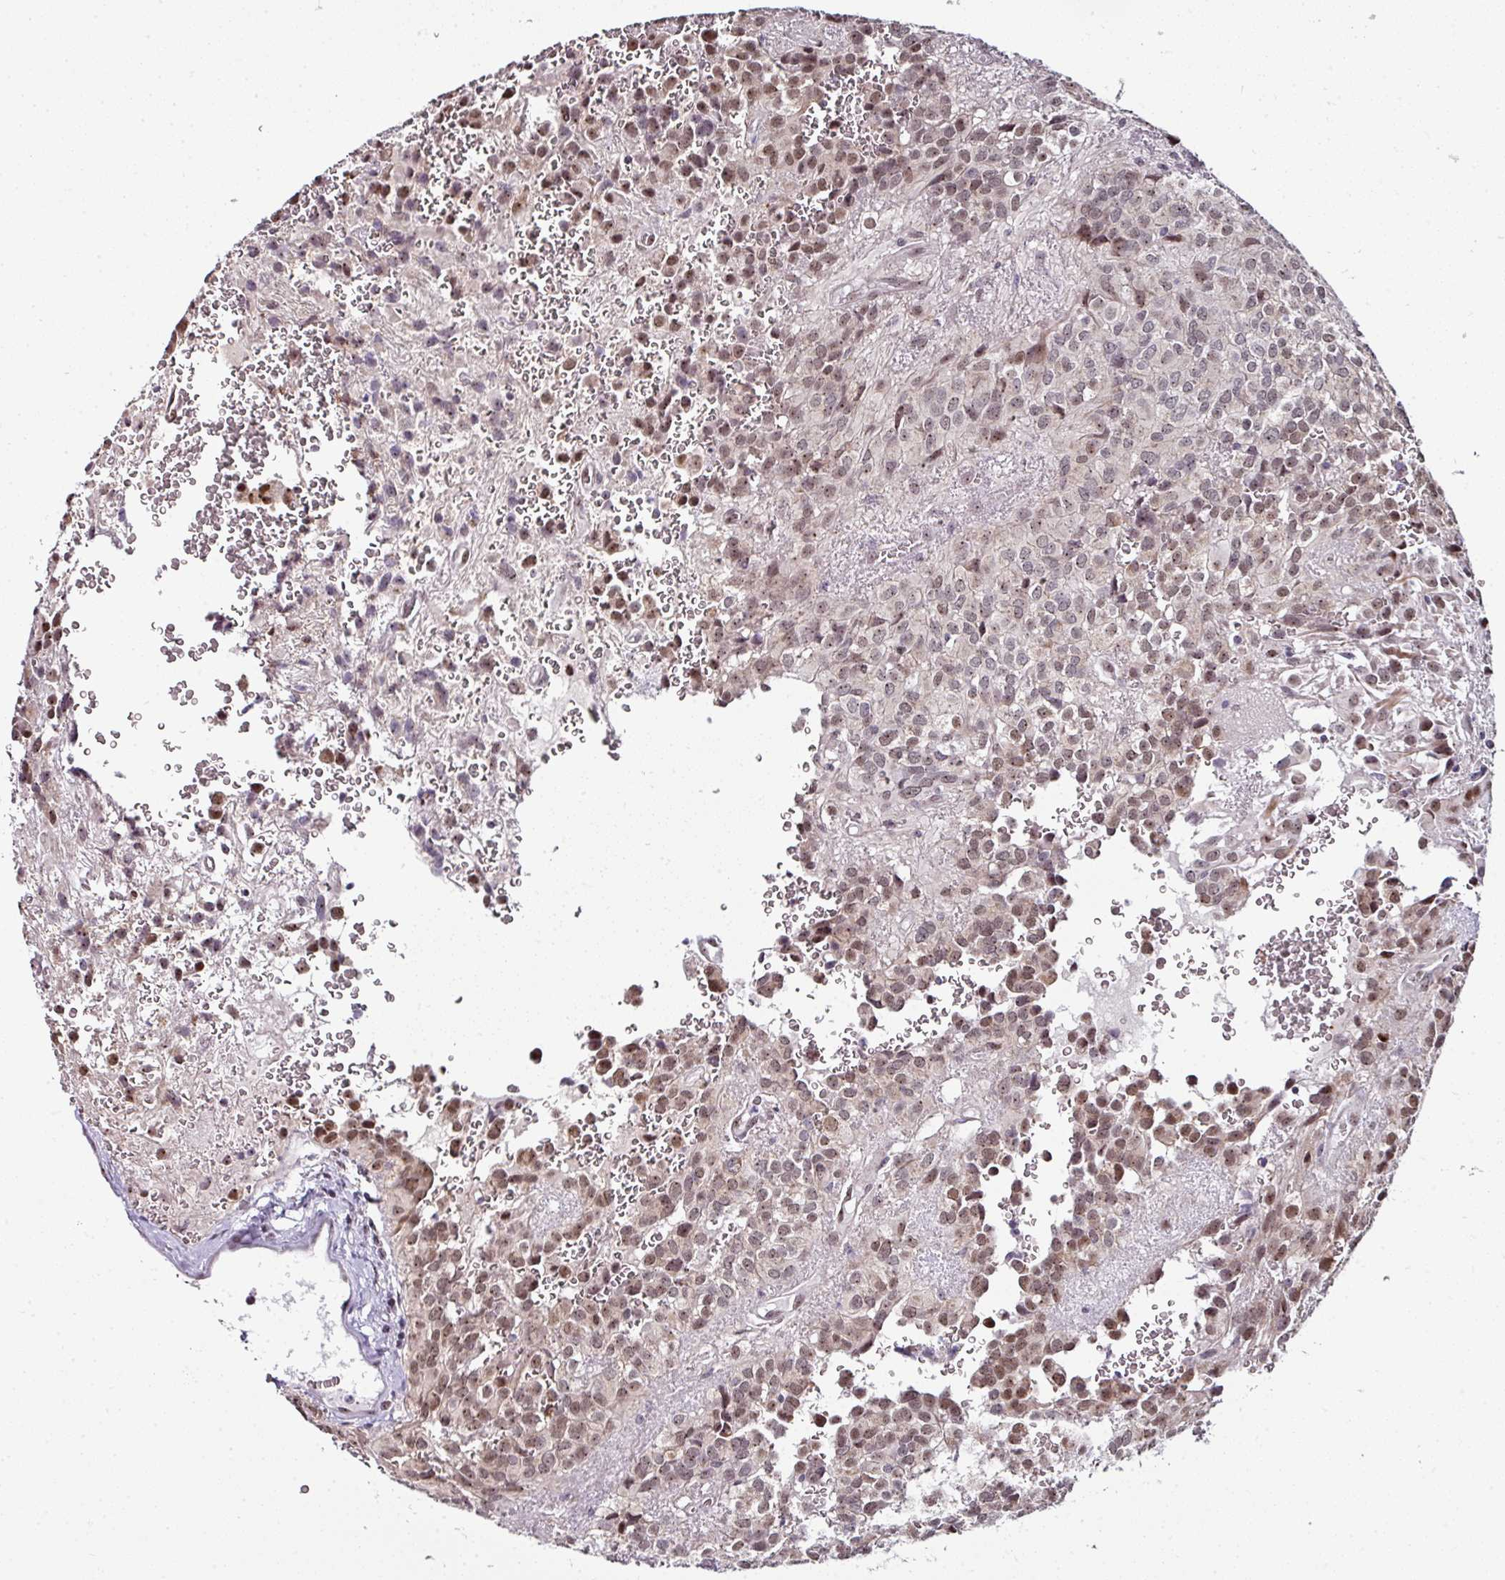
{"staining": {"intensity": "moderate", "quantity": ">75%", "location": "nuclear"}, "tissue": "glioma", "cell_type": "Tumor cells", "image_type": "cancer", "snomed": [{"axis": "morphology", "description": "Glioma, malignant, Low grade"}, {"axis": "topography", "description": "Brain"}], "caption": "A brown stain labels moderate nuclear staining of a protein in glioma tumor cells.", "gene": "NACC2", "patient": {"sex": "male", "age": 56}}